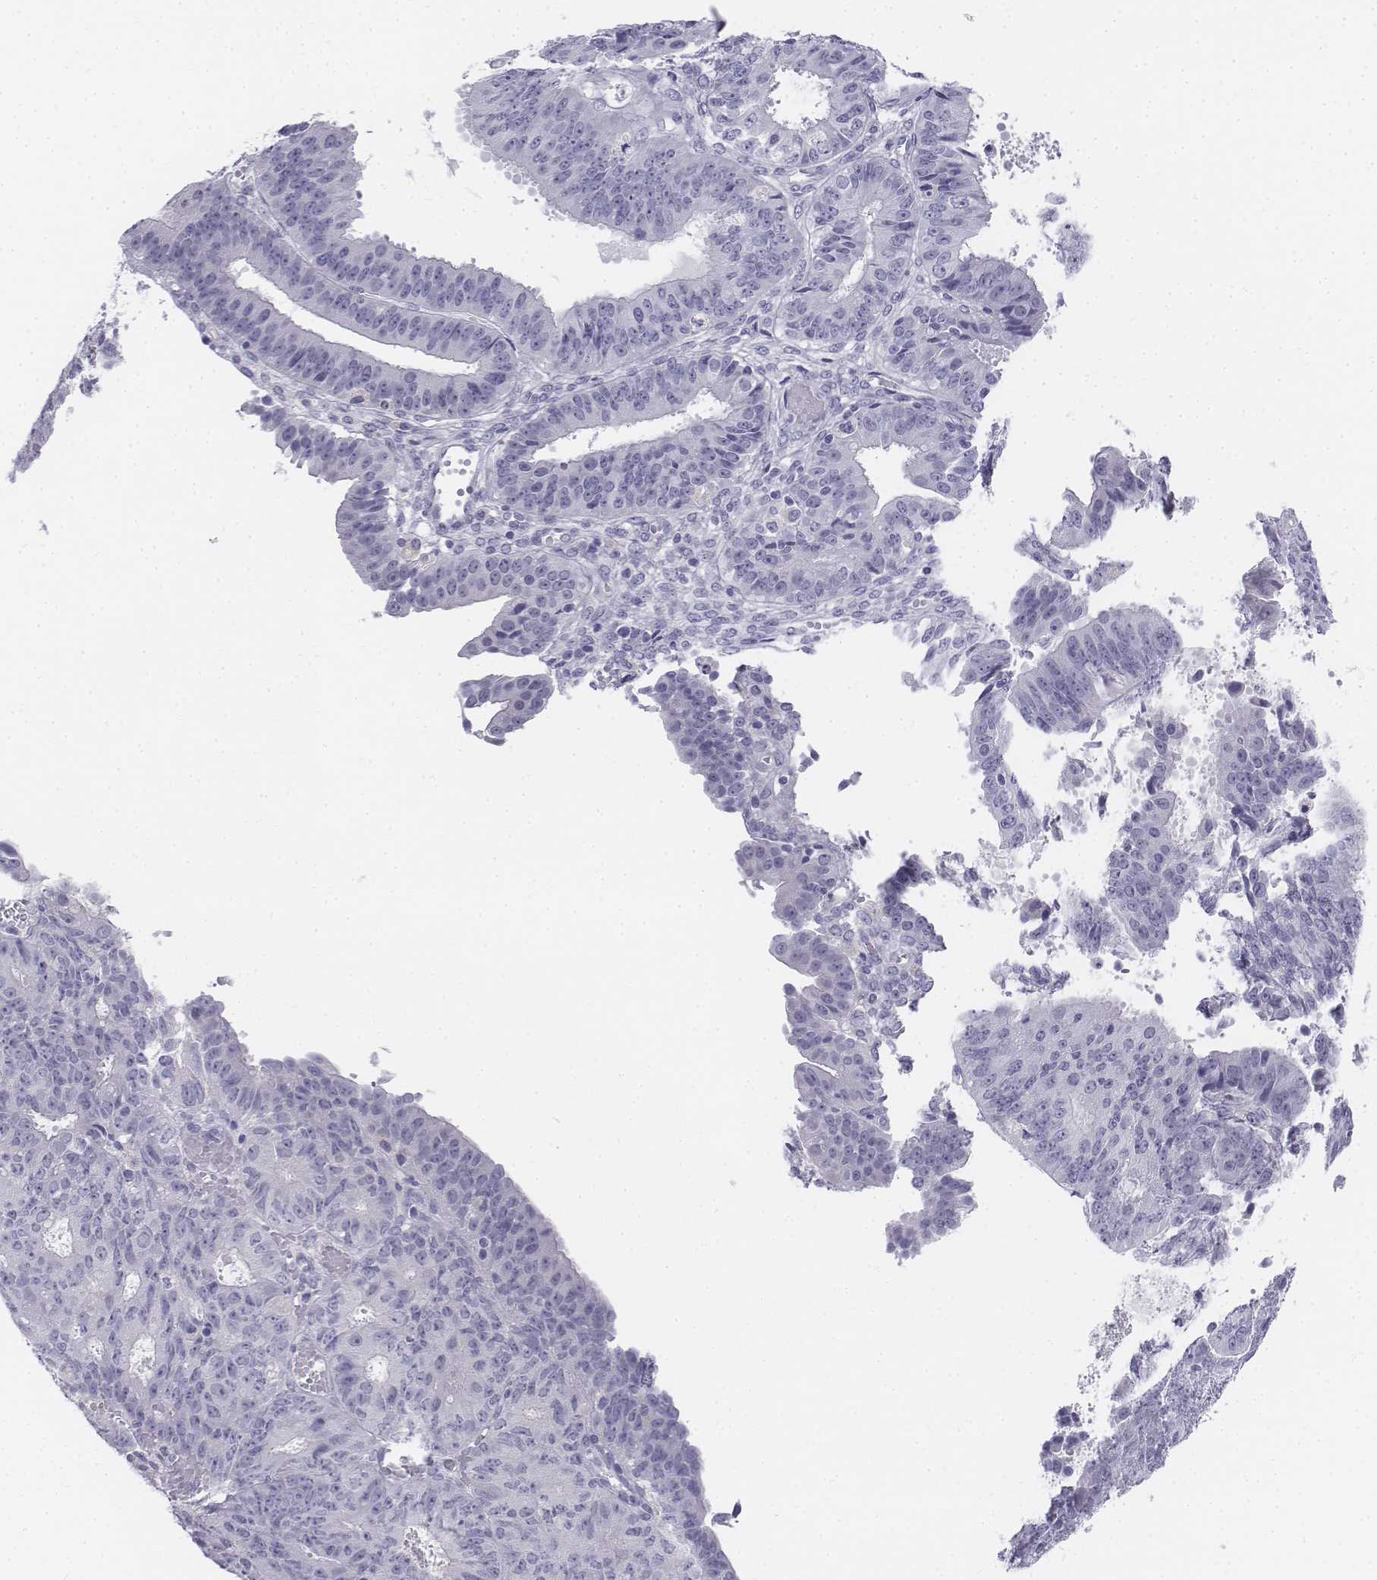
{"staining": {"intensity": "negative", "quantity": "none", "location": "none"}, "tissue": "ovarian cancer", "cell_type": "Tumor cells", "image_type": "cancer", "snomed": [{"axis": "morphology", "description": "Carcinoma, endometroid"}, {"axis": "topography", "description": "Ovary"}], "caption": "DAB immunohistochemical staining of ovarian cancer (endometroid carcinoma) reveals no significant staining in tumor cells. The staining is performed using DAB (3,3'-diaminobenzidine) brown chromogen with nuclei counter-stained in using hematoxylin.", "gene": "TH", "patient": {"sex": "female", "age": 42}}